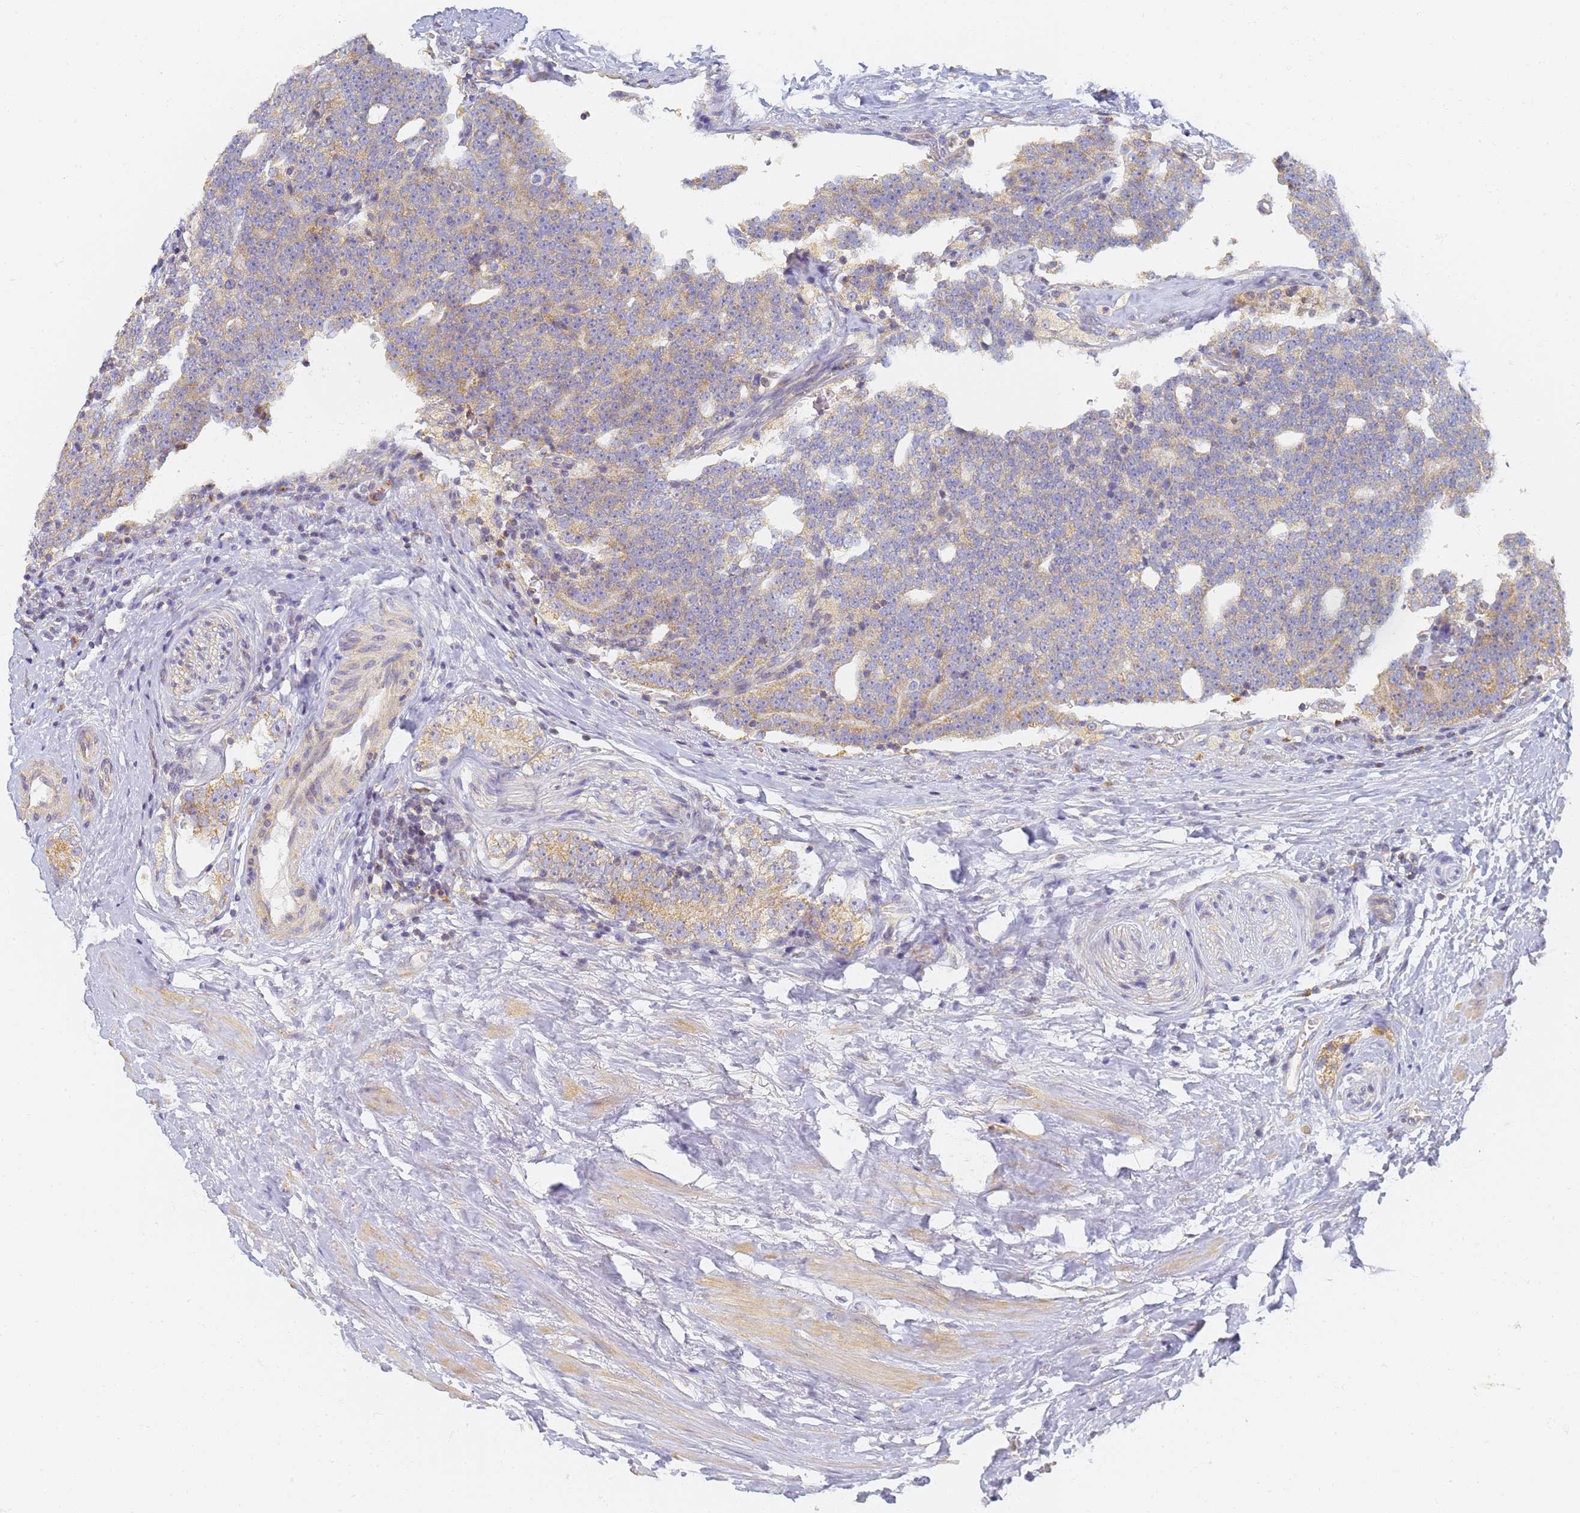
{"staining": {"intensity": "moderate", "quantity": ">75%", "location": "cytoplasmic/membranous"}, "tissue": "prostate cancer", "cell_type": "Tumor cells", "image_type": "cancer", "snomed": [{"axis": "morphology", "description": "Adenocarcinoma, High grade"}, {"axis": "topography", "description": "Prostate"}], "caption": "Prostate cancer tissue reveals moderate cytoplasmic/membranous staining in approximately >75% of tumor cells (DAB IHC with brightfield microscopy, high magnification).", "gene": "UTP23", "patient": {"sex": "male", "age": 56}}